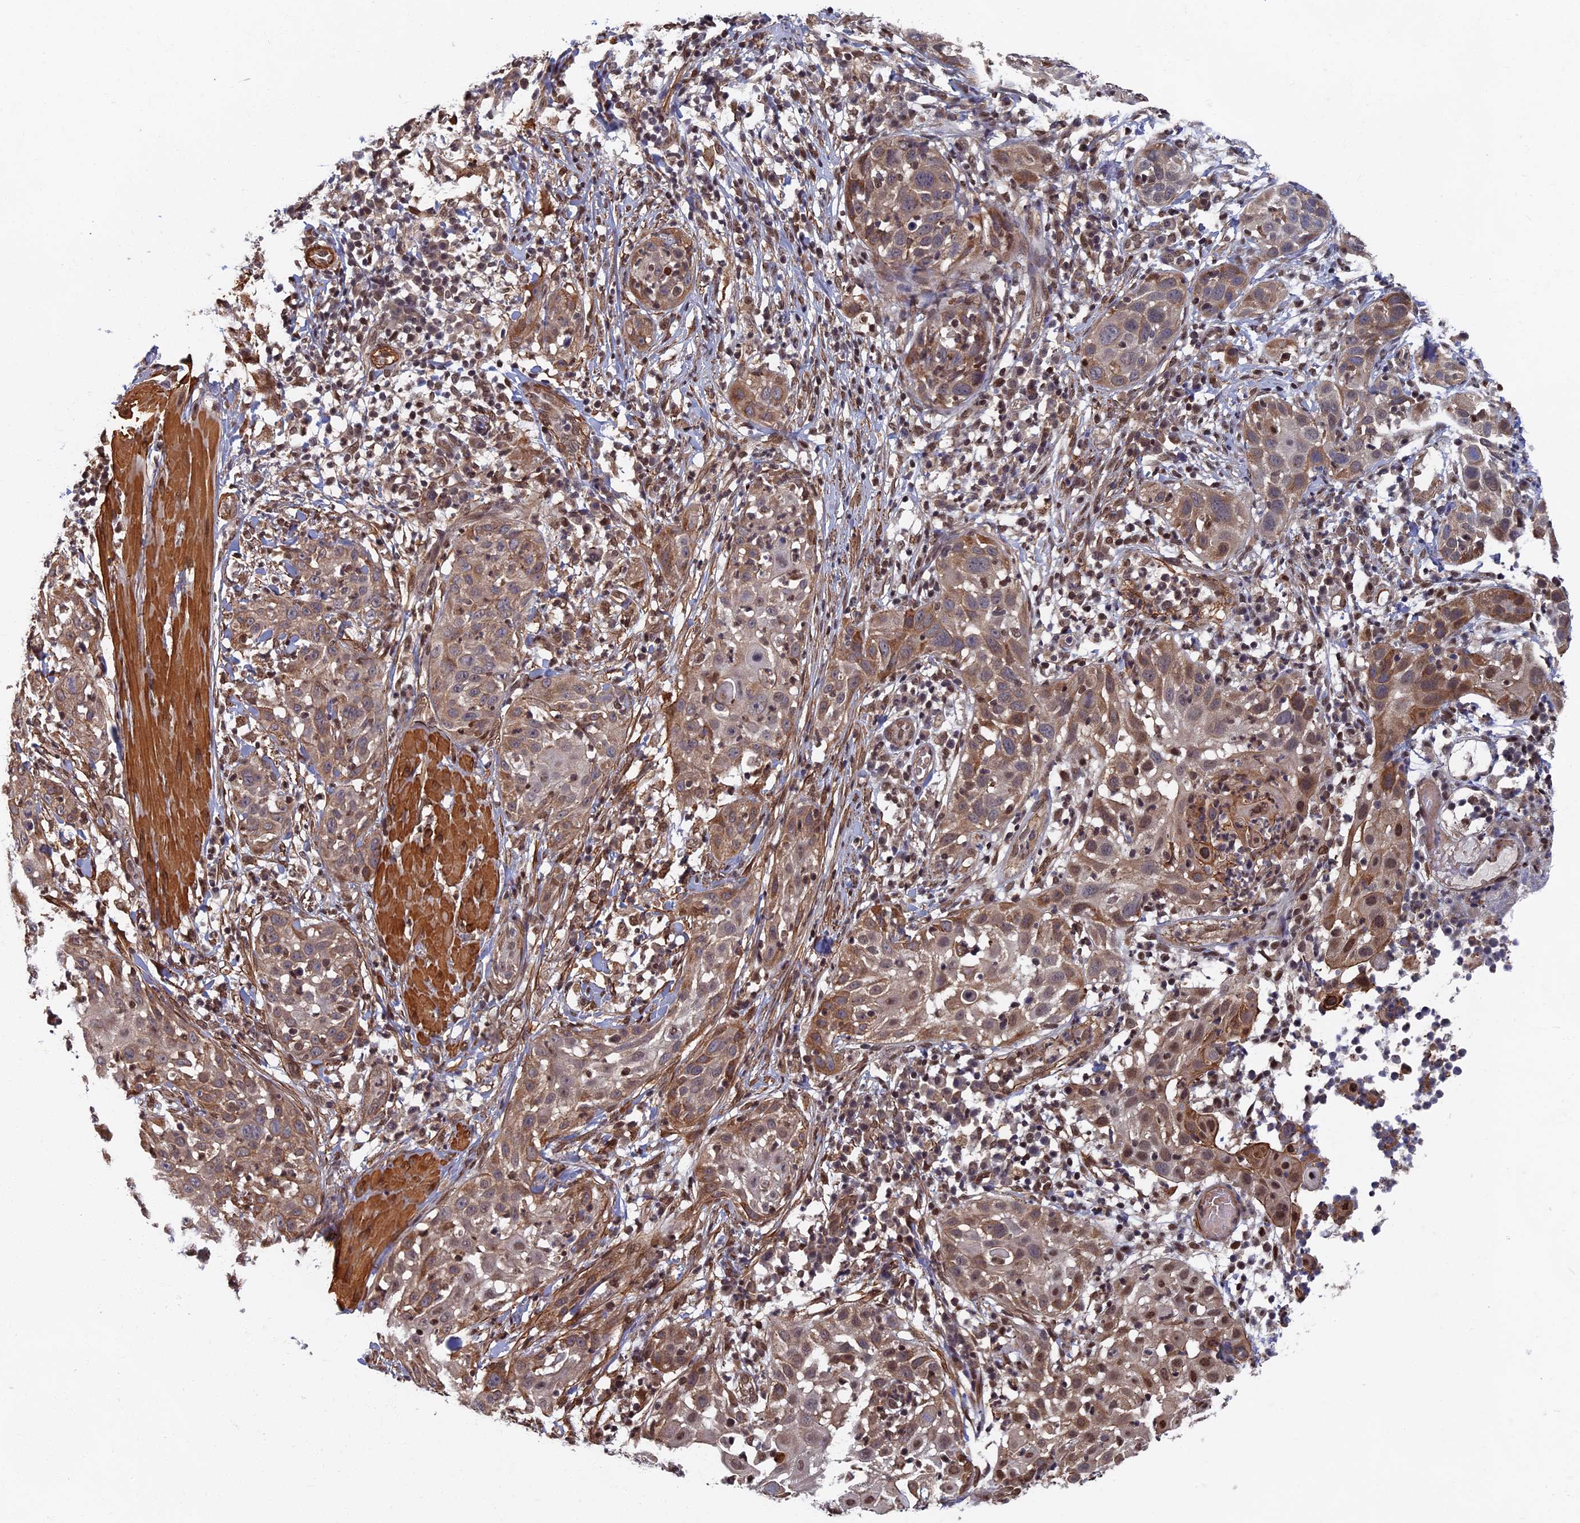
{"staining": {"intensity": "moderate", "quantity": ">75%", "location": "cytoplasmic/membranous"}, "tissue": "skin cancer", "cell_type": "Tumor cells", "image_type": "cancer", "snomed": [{"axis": "morphology", "description": "Squamous cell carcinoma, NOS"}, {"axis": "topography", "description": "Skin"}], "caption": "Moderate cytoplasmic/membranous staining is appreciated in approximately >75% of tumor cells in skin cancer.", "gene": "CTDP1", "patient": {"sex": "female", "age": 44}}